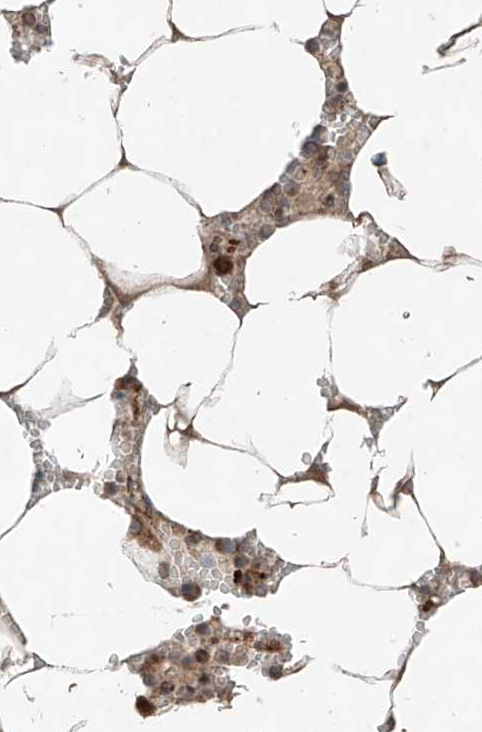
{"staining": {"intensity": "moderate", "quantity": "25%-75%", "location": "cytoplasmic/membranous"}, "tissue": "bone marrow", "cell_type": "Hematopoietic cells", "image_type": "normal", "snomed": [{"axis": "morphology", "description": "Normal tissue, NOS"}, {"axis": "topography", "description": "Bone marrow"}], "caption": "Immunohistochemistry (IHC) photomicrograph of unremarkable bone marrow: human bone marrow stained using immunohistochemistry reveals medium levels of moderate protein expression localized specifically in the cytoplasmic/membranous of hematopoietic cells, appearing as a cytoplasmic/membranous brown color.", "gene": "ZNF620", "patient": {"sex": "male", "age": 70}}